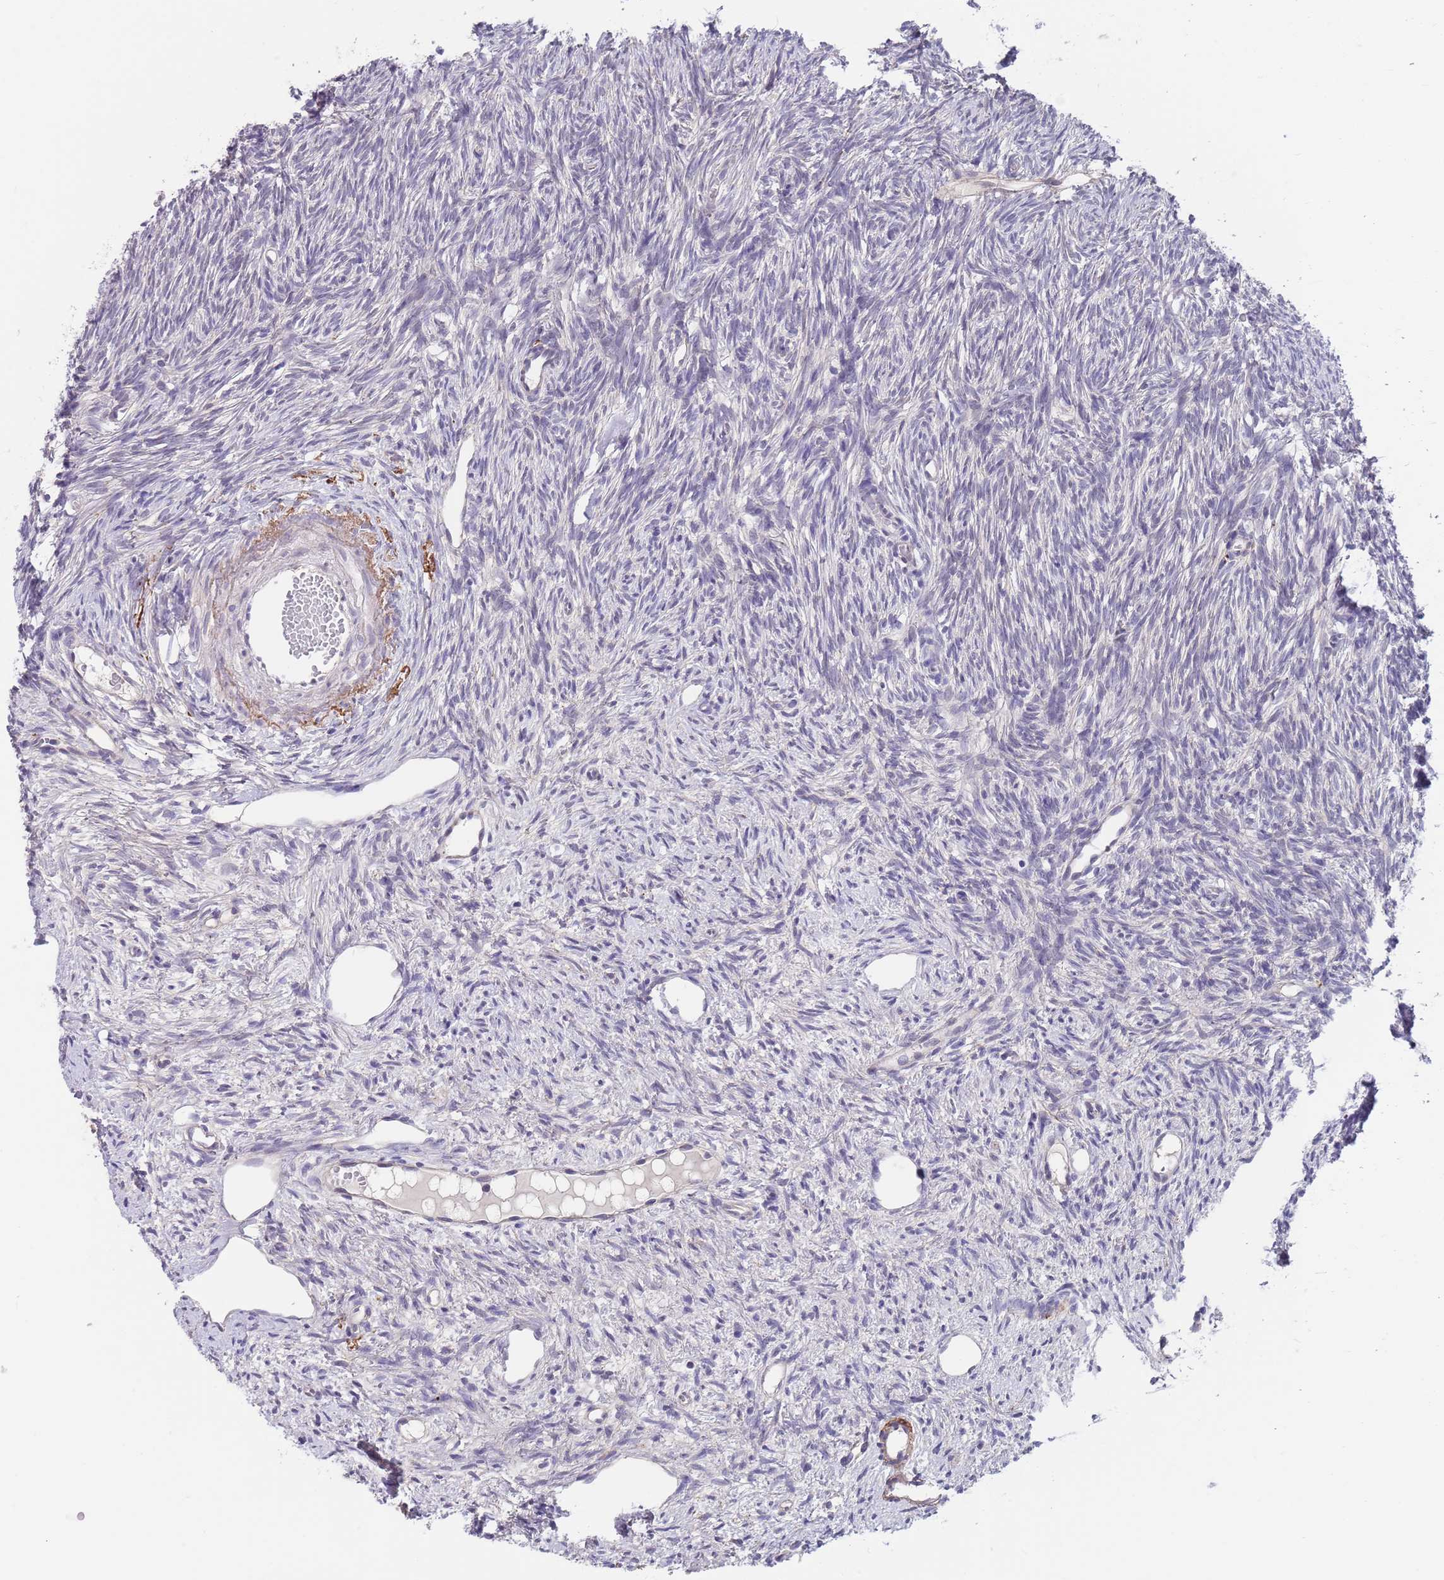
{"staining": {"intensity": "negative", "quantity": "none", "location": "none"}, "tissue": "ovary", "cell_type": "Ovarian stroma cells", "image_type": "normal", "snomed": [{"axis": "morphology", "description": "Normal tissue, NOS"}, {"axis": "topography", "description": "Ovary"}], "caption": "High magnification brightfield microscopy of normal ovary stained with DAB (brown) and counterstained with hematoxylin (blue): ovarian stroma cells show no significant positivity.", "gene": "RNF169", "patient": {"sex": "female", "age": 51}}